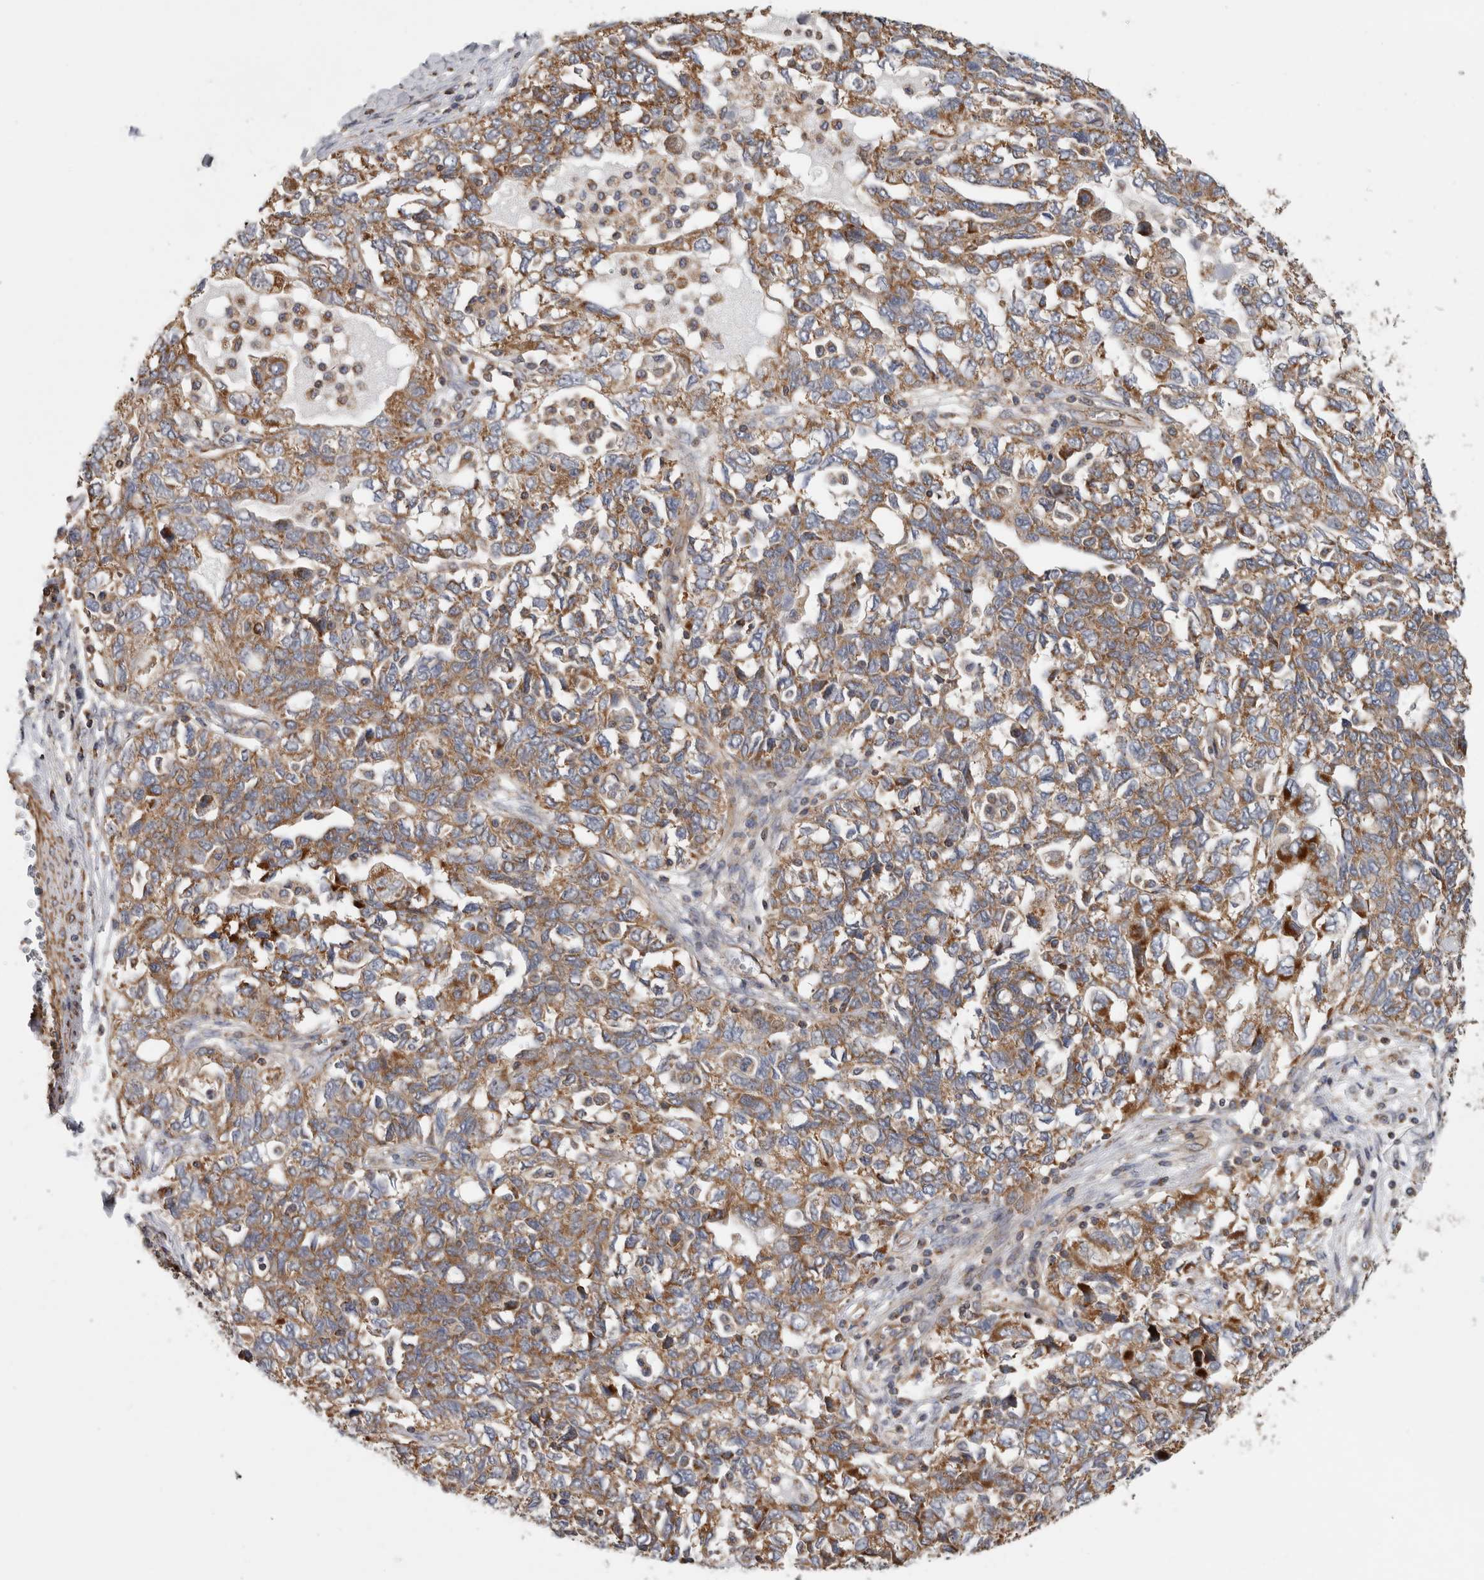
{"staining": {"intensity": "moderate", "quantity": ">75%", "location": "cytoplasmic/membranous"}, "tissue": "ovarian cancer", "cell_type": "Tumor cells", "image_type": "cancer", "snomed": [{"axis": "morphology", "description": "Carcinoma, NOS"}, {"axis": "morphology", "description": "Cystadenocarcinoma, serous, NOS"}, {"axis": "topography", "description": "Ovary"}], "caption": "High-magnification brightfield microscopy of ovarian cancer (serous cystadenocarcinoma) stained with DAB (3,3'-diaminobenzidine) (brown) and counterstained with hematoxylin (blue). tumor cells exhibit moderate cytoplasmic/membranous expression is appreciated in about>75% of cells. Immunohistochemistry stains the protein of interest in brown and the nuclei are stained blue.", "gene": "SFXN2", "patient": {"sex": "female", "age": 69}}